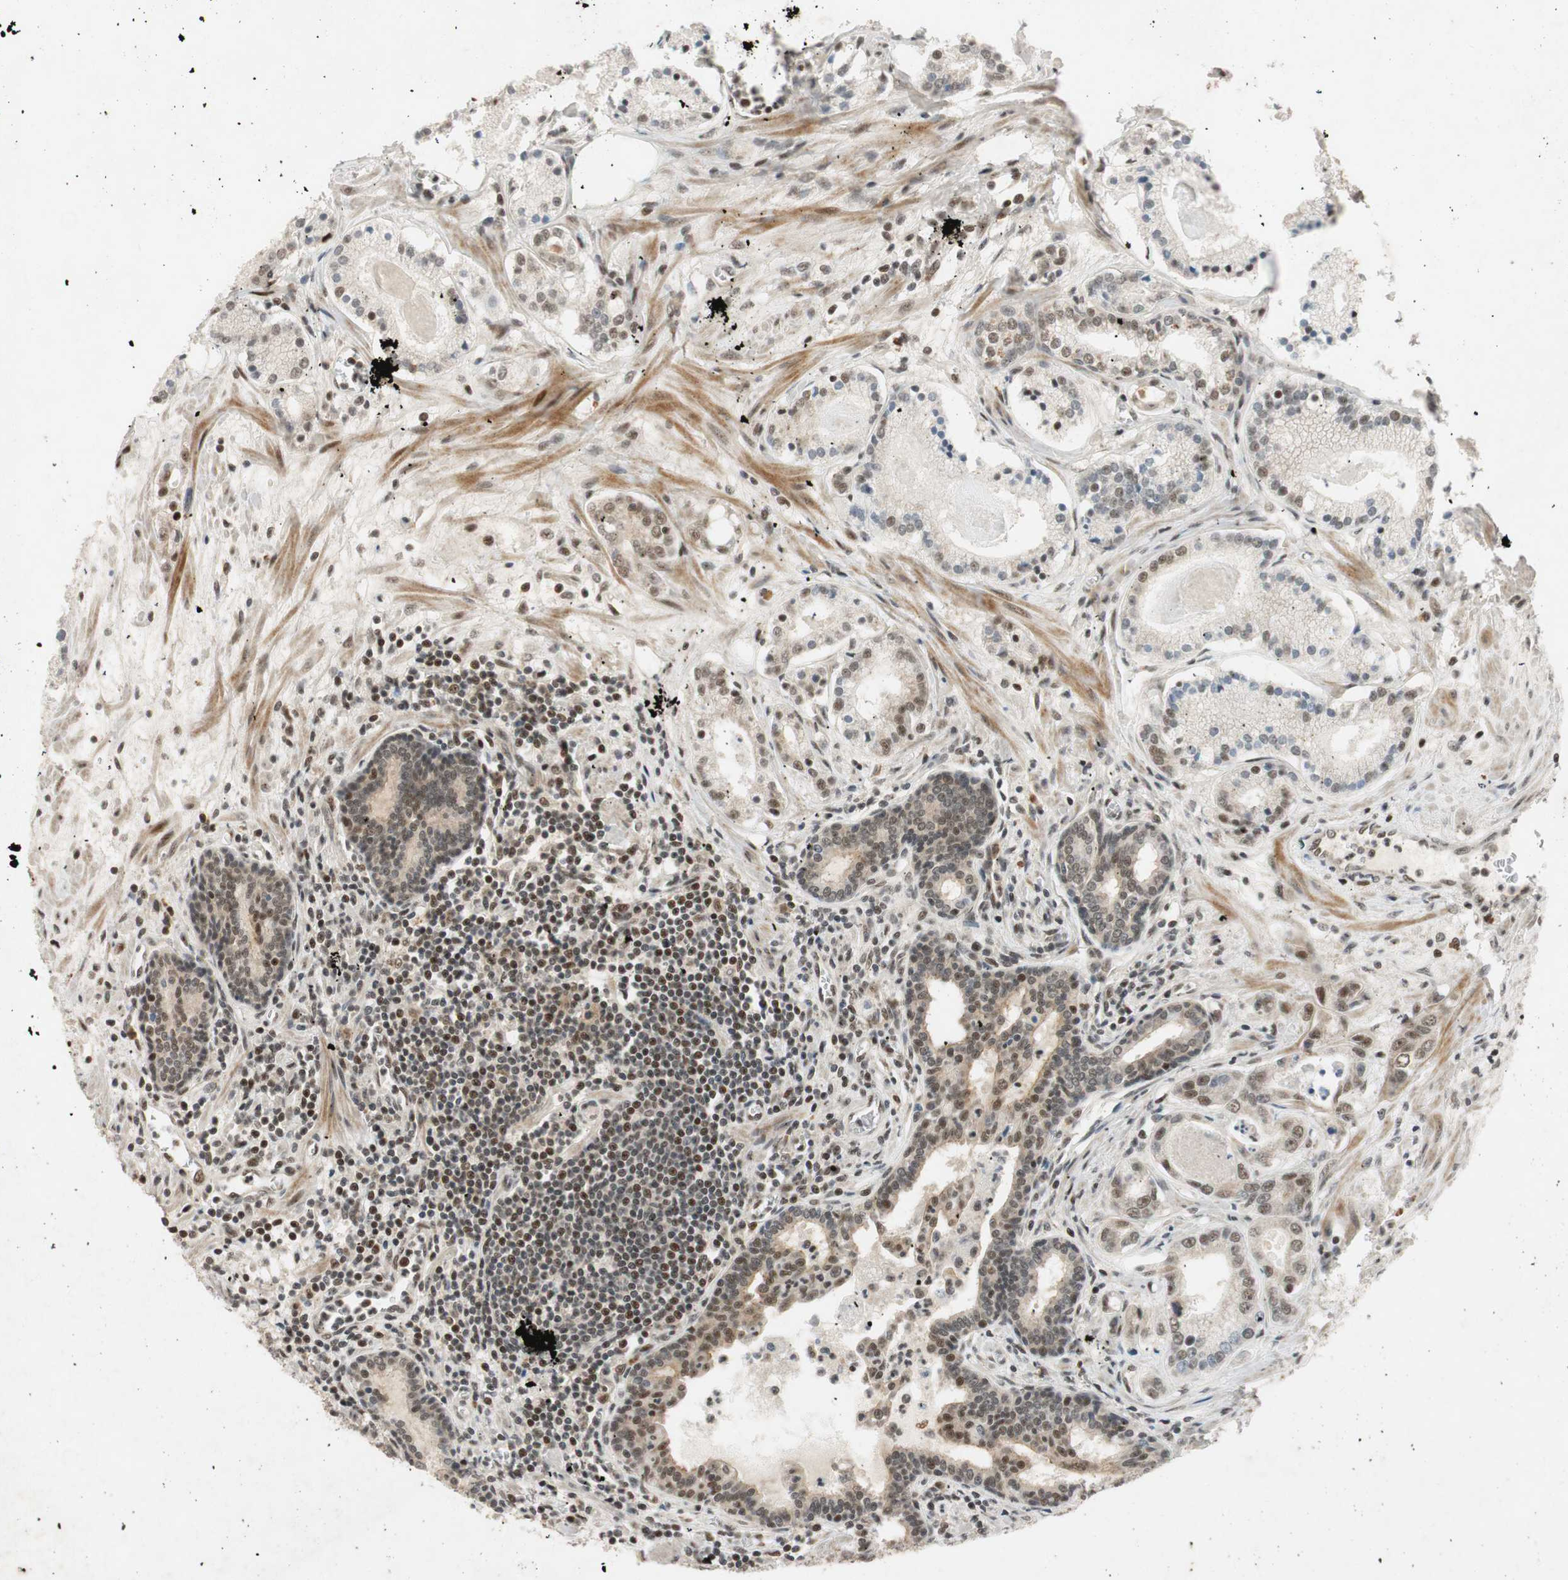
{"staining": {"intensity": "strong", "quantity": ">75%", "location": "nuclear"}, "tissue": "prostate cancer", "cell_type": "Tumor cells", "image_type": "cancer", "snomed": [{"axis": "morphology", "description": "Adenocarcinoma, Low grade"}, {"axis": "topography", "description": "Prostate"}], "caption": "Protein analysis of prostate low-grade adenocarcinoma tissue displays strong nuclear expression in about >75% of tumor cells.", "gene": "NCBP3", "patient": {"sex": "male", "age": 59}}